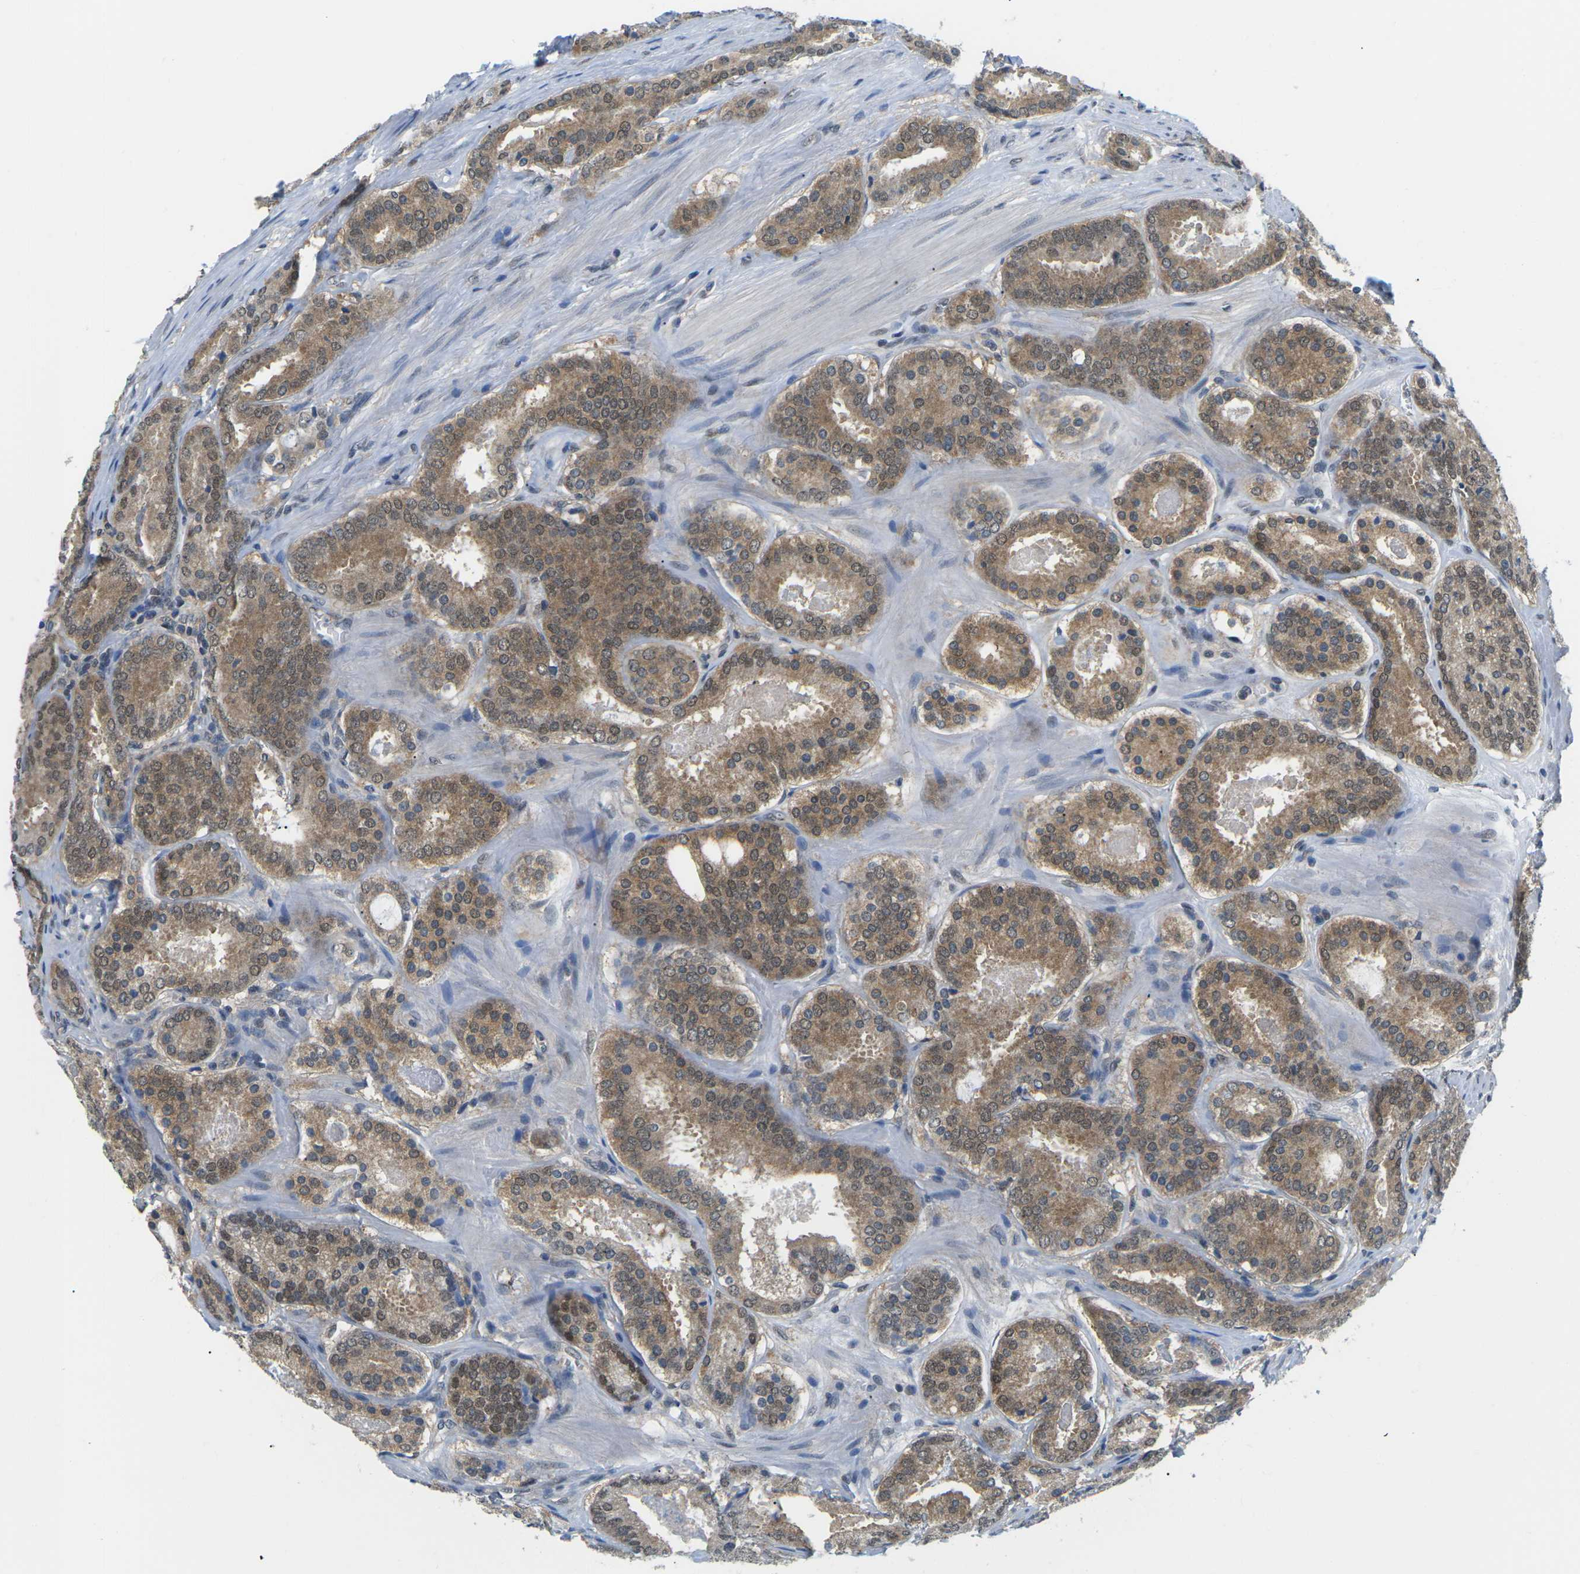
{"staining": {"intensity": "moderate", "quantity": ">75%", "location": "cytoplasmic/membranous,nuclear"}, "tissue": "prostate cancer", "cell_type": "Tumor cells", "image_type": "cancer", "snomed": [{"axis": "morphology", "description": "Adenocarcinoma, Low grade"}, {"axis": "topography", "description": "Prostate"}], "caption": "Immunohistochemical staining of prostate cancer (adenocarcinoma (low-grade)) exhibits moderate cytoplasmic/membranous and nuclear protein positivity in approximately >75% of tumor cells.", "gene": "UBA7", "patient": {"sex": "male", "age": 69}}